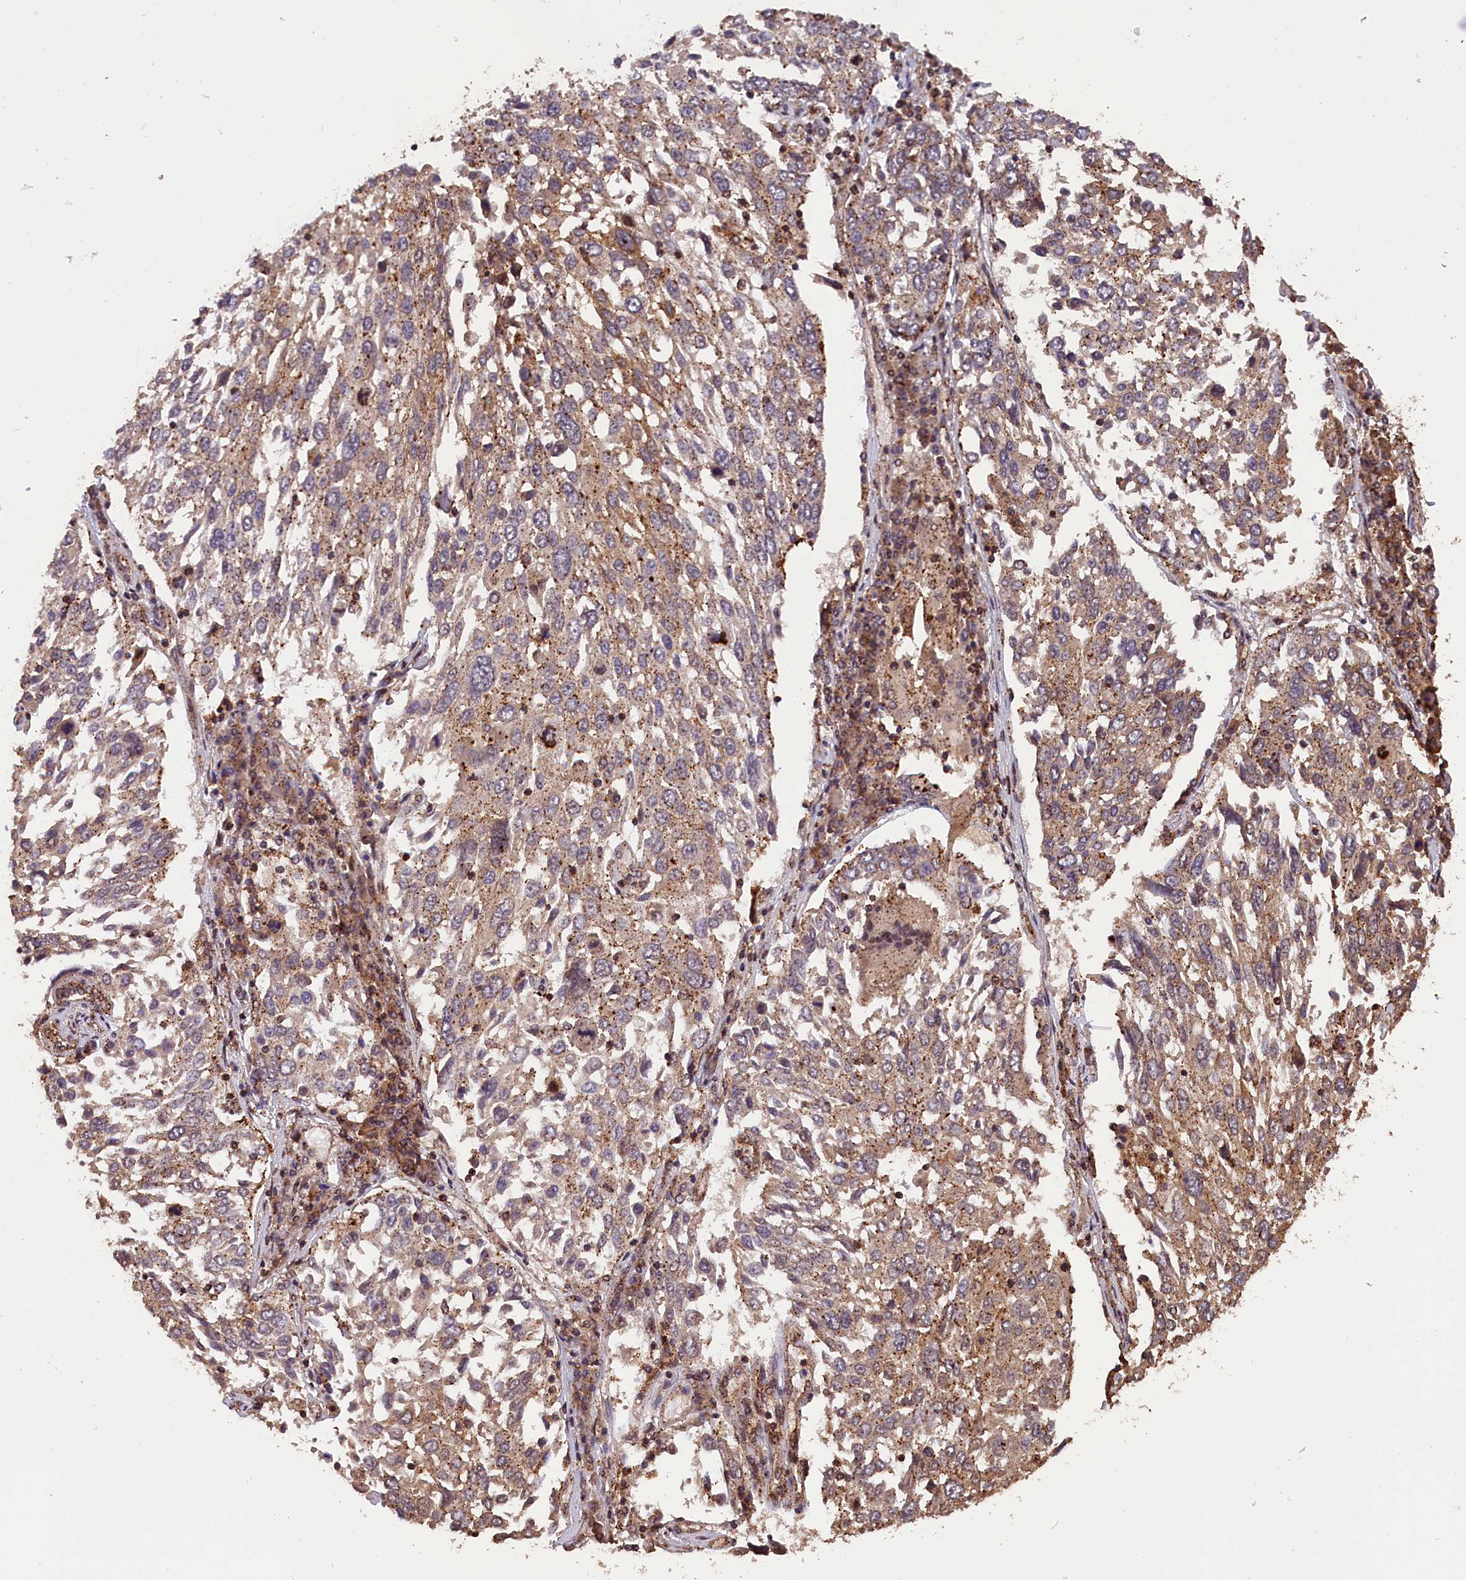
{"staining": {"intensity": "moderate", "quantity": ">75%", "location": "cytoplasmic/membranous"}, "tissue": "lung cancer", "cell_type": "Tumor cells", "image_type": "cancer", "snomed": [{"axis": "morphology", "description": "Squamous cell carcinoma, NOS"}, {"axis": "topography", "description": "Lung"}], "caption": "Immunohistochemical staining of lung cancer exhibits moderate cytoplasmic/membranous protein positivity in approximately >75% of tumor cells. The protein is stained brown, and the nuclei are stained in blue (DAB (3,3'-diaminobenzidine) IHC with brightfield microscopy, high magnification).", "gene": "IST1", "patient": {"sex": "male", "age": 65}}